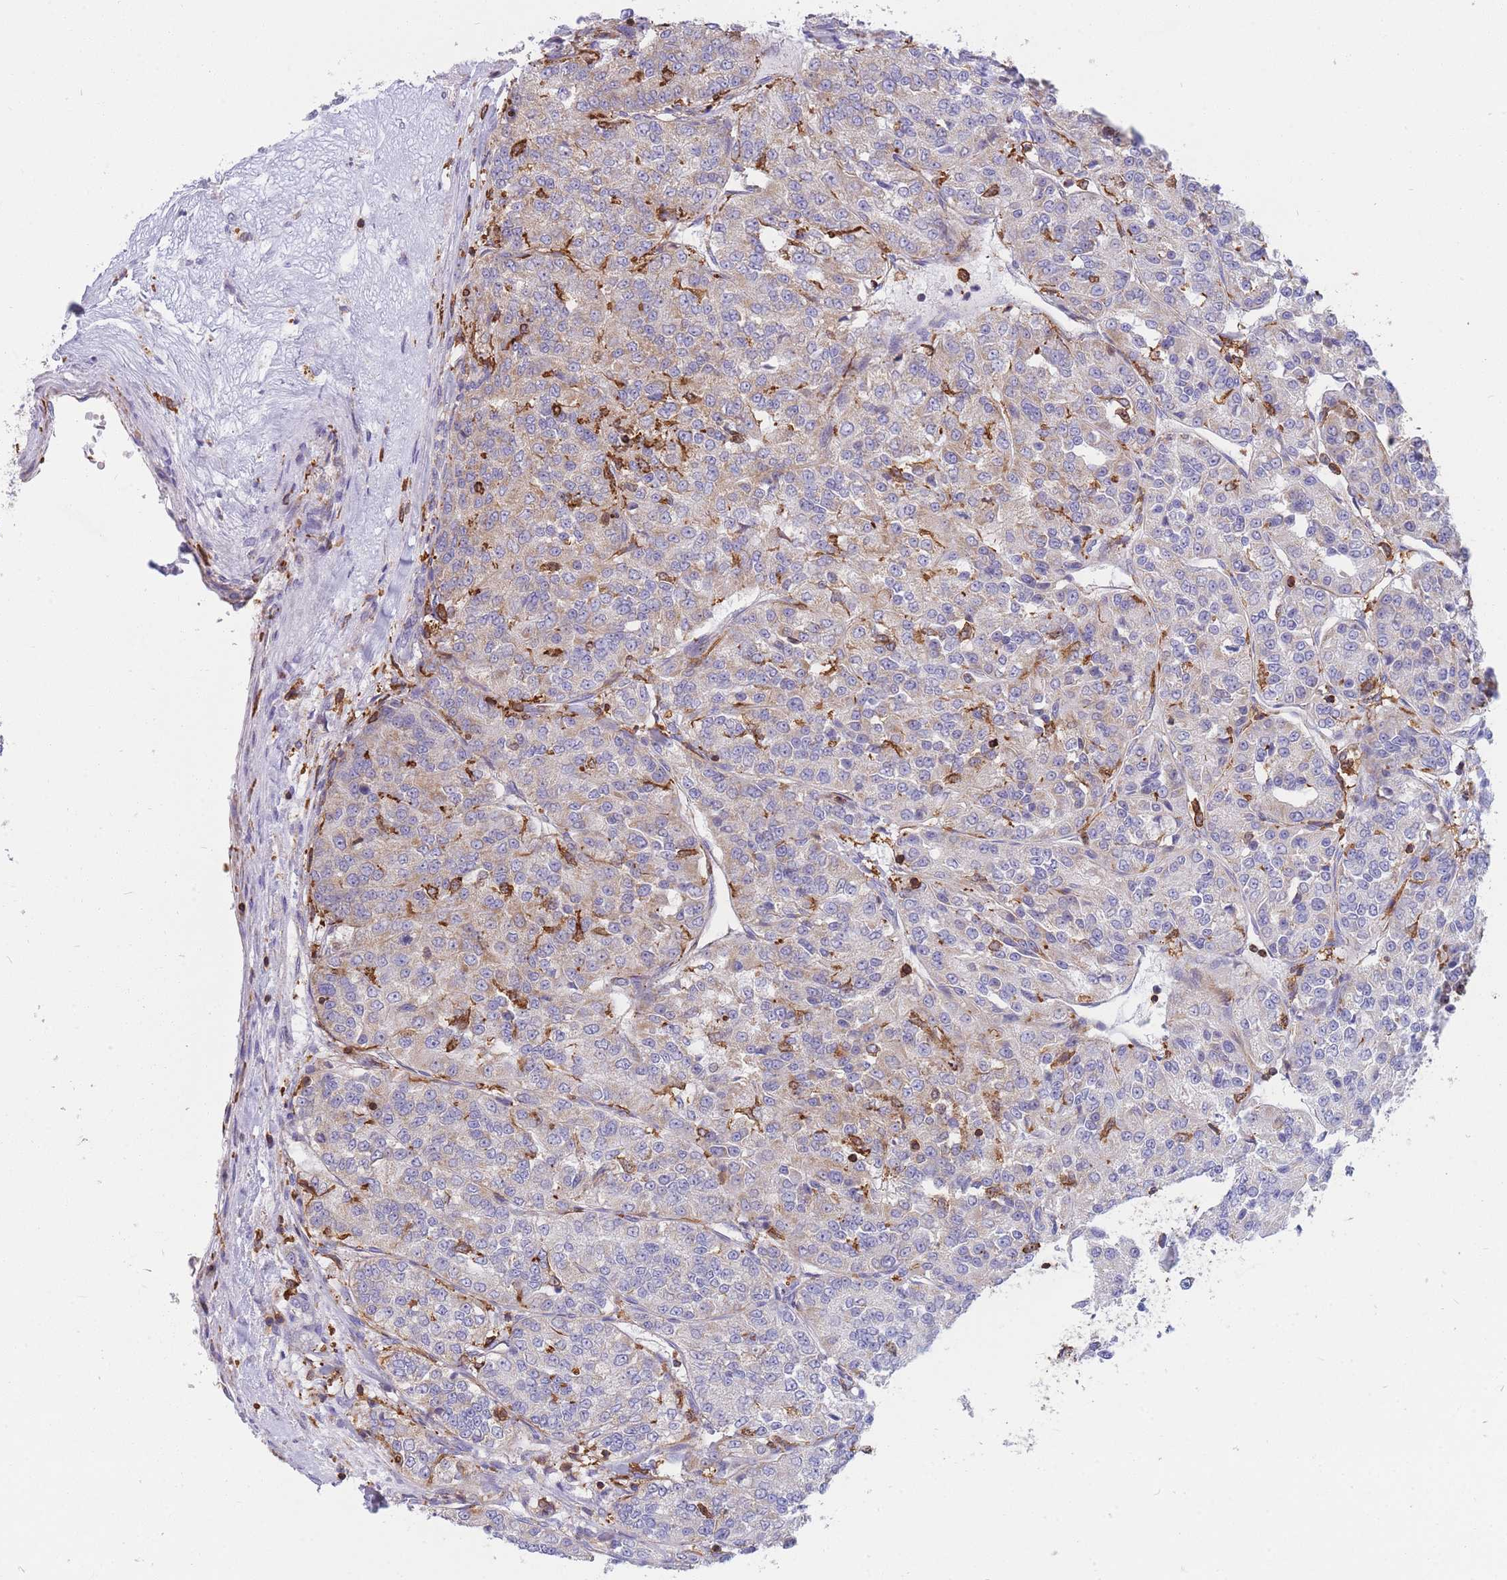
{"staining": {"intensity": "weak", "quantity": "<25%", "location": "cytoplasmic/membranous"}, "tissue": "renal cancer", "cell_type": "Tumor cells", "image_type": "cancer", "snomed": [{"axis": "morphology", "description": "Adenocarcinoma, NOS"}, {"axis": "topography", "description": "Kidney"}], "caption": "Renal adenocarcinoma was stained to show a protein in brown. There is no significant expression in tumor cells.", "gene": "MRPL54", "patient": {"sex": "female", "age": 63}}